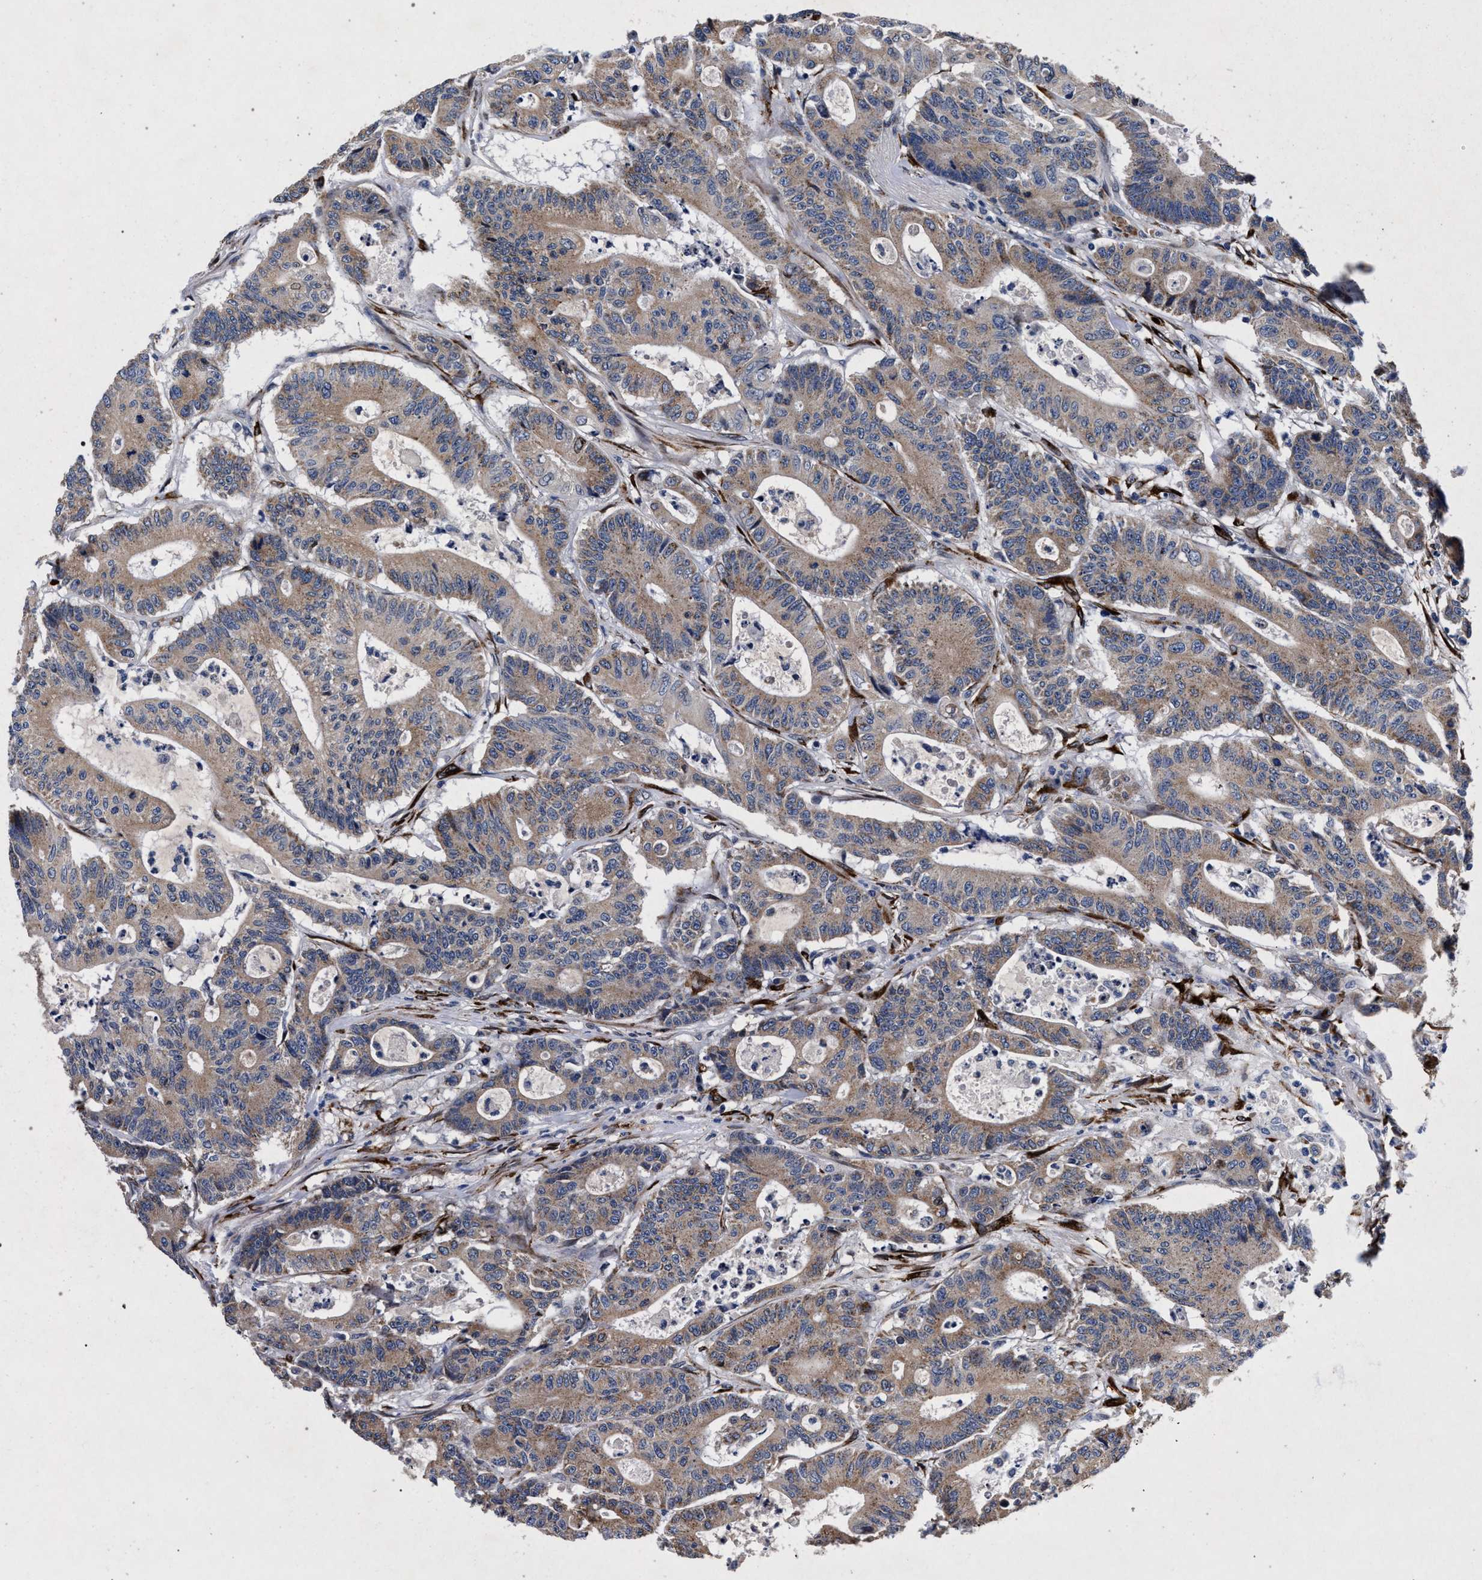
{"staining": {"intensity": "weak", "quantity": ">75%", "location": "cytoplasmic/membranous"}, "tissue": "colorectal cancer", "cell_type": "Tumor cells", "image_type": "cancer", "snomed": [{"axis": "morphology", "description": "Adenocarcinoma, NOS"}, {"axis": "topography", "description": "Colon"}], "caption": "The micrograph reveals immunohistochemical staining of adenocarcinoma (colorectal). There is weak cytoplasmic/membranous expression is seen in about >75% of tumor cells.", "gene": "NEK7", "patient": {"sex": "female", "age": 84}}